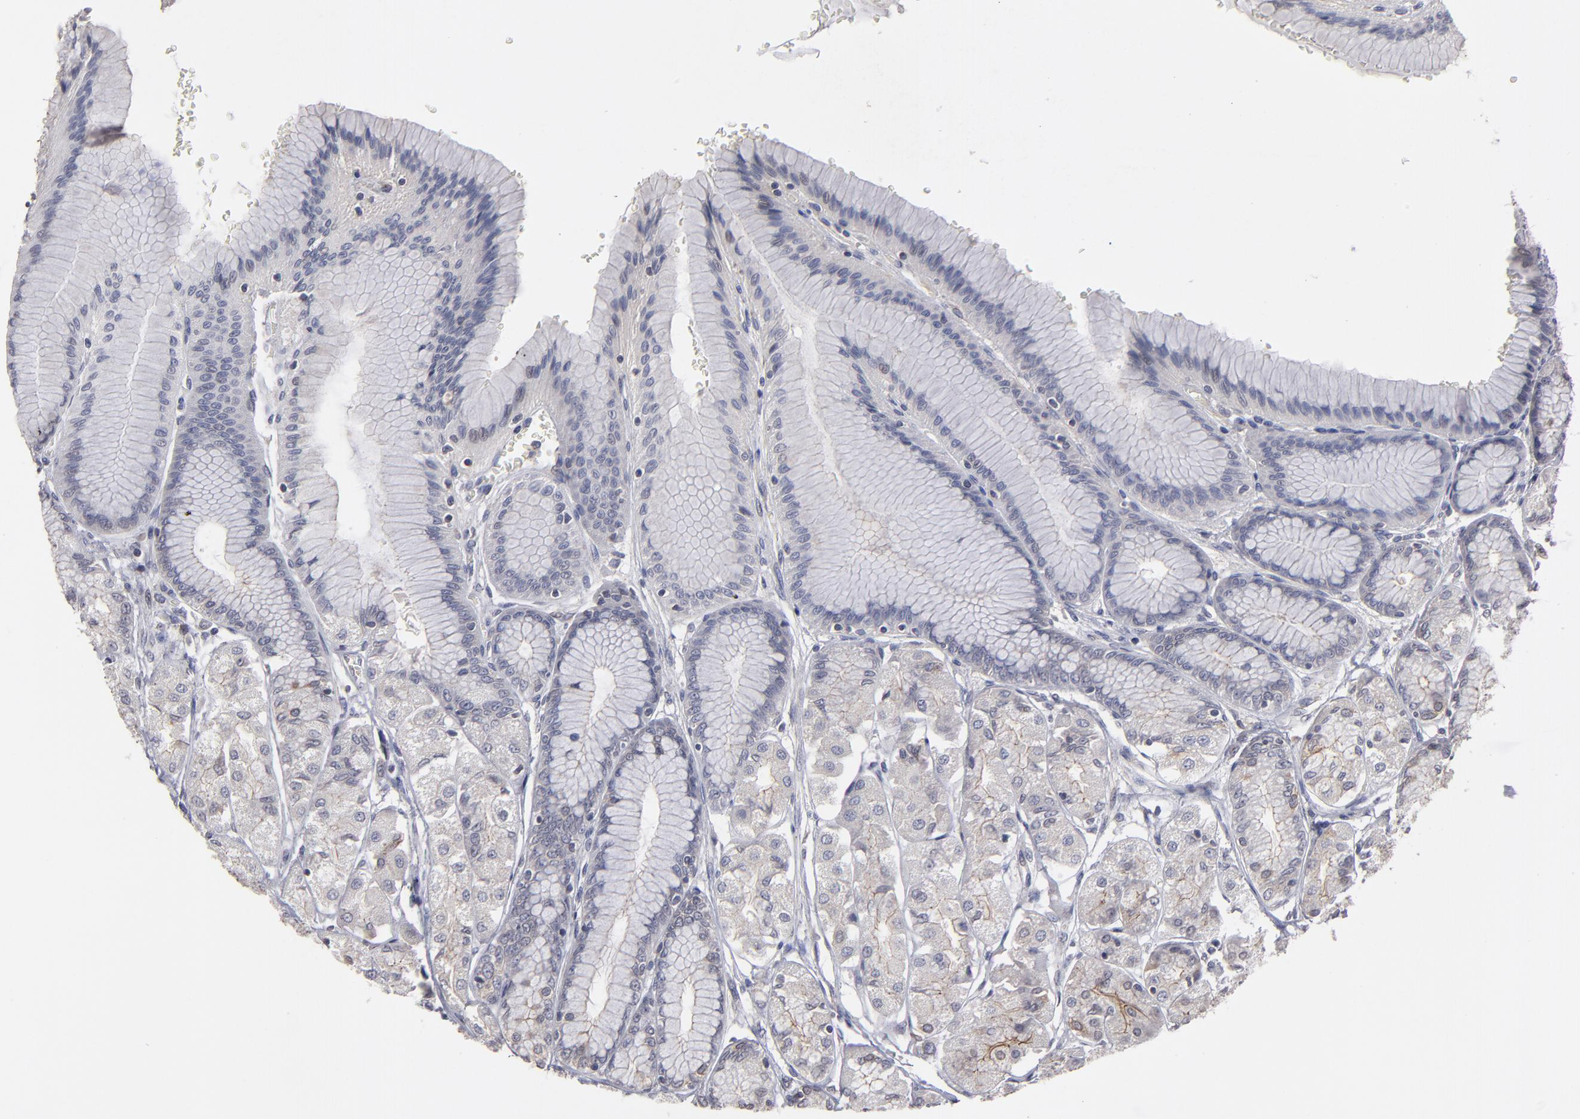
{"staining": {"intensity": "moderate", "quantity": "25%-75%", "location": "cytoplasmic/membranous"}, "tissue": "stomach", "cell_type": "Glandular cells", "image_type": "normal", "snomed": [{"axis": "morphology", "description": "Normal tissue, NOS"}, {"axis": "morphology", "description": "Adenocarcinoma, NOS"}, {"axis": "topography", "description": "Stomach"}, {"axis": "topography", "description": "Stomach, lower"}], "caption": "Stomach stained with immunohistochemistry (IHC) demonstrates moderate cytoplasmic/membranous positivity in about 25%-75% of glandular cells. (brown staining indicates protein expression, while blue staining denotes nuclei).", "gene": "CEP97", "patient": {"sex": "female", "age": 65}}